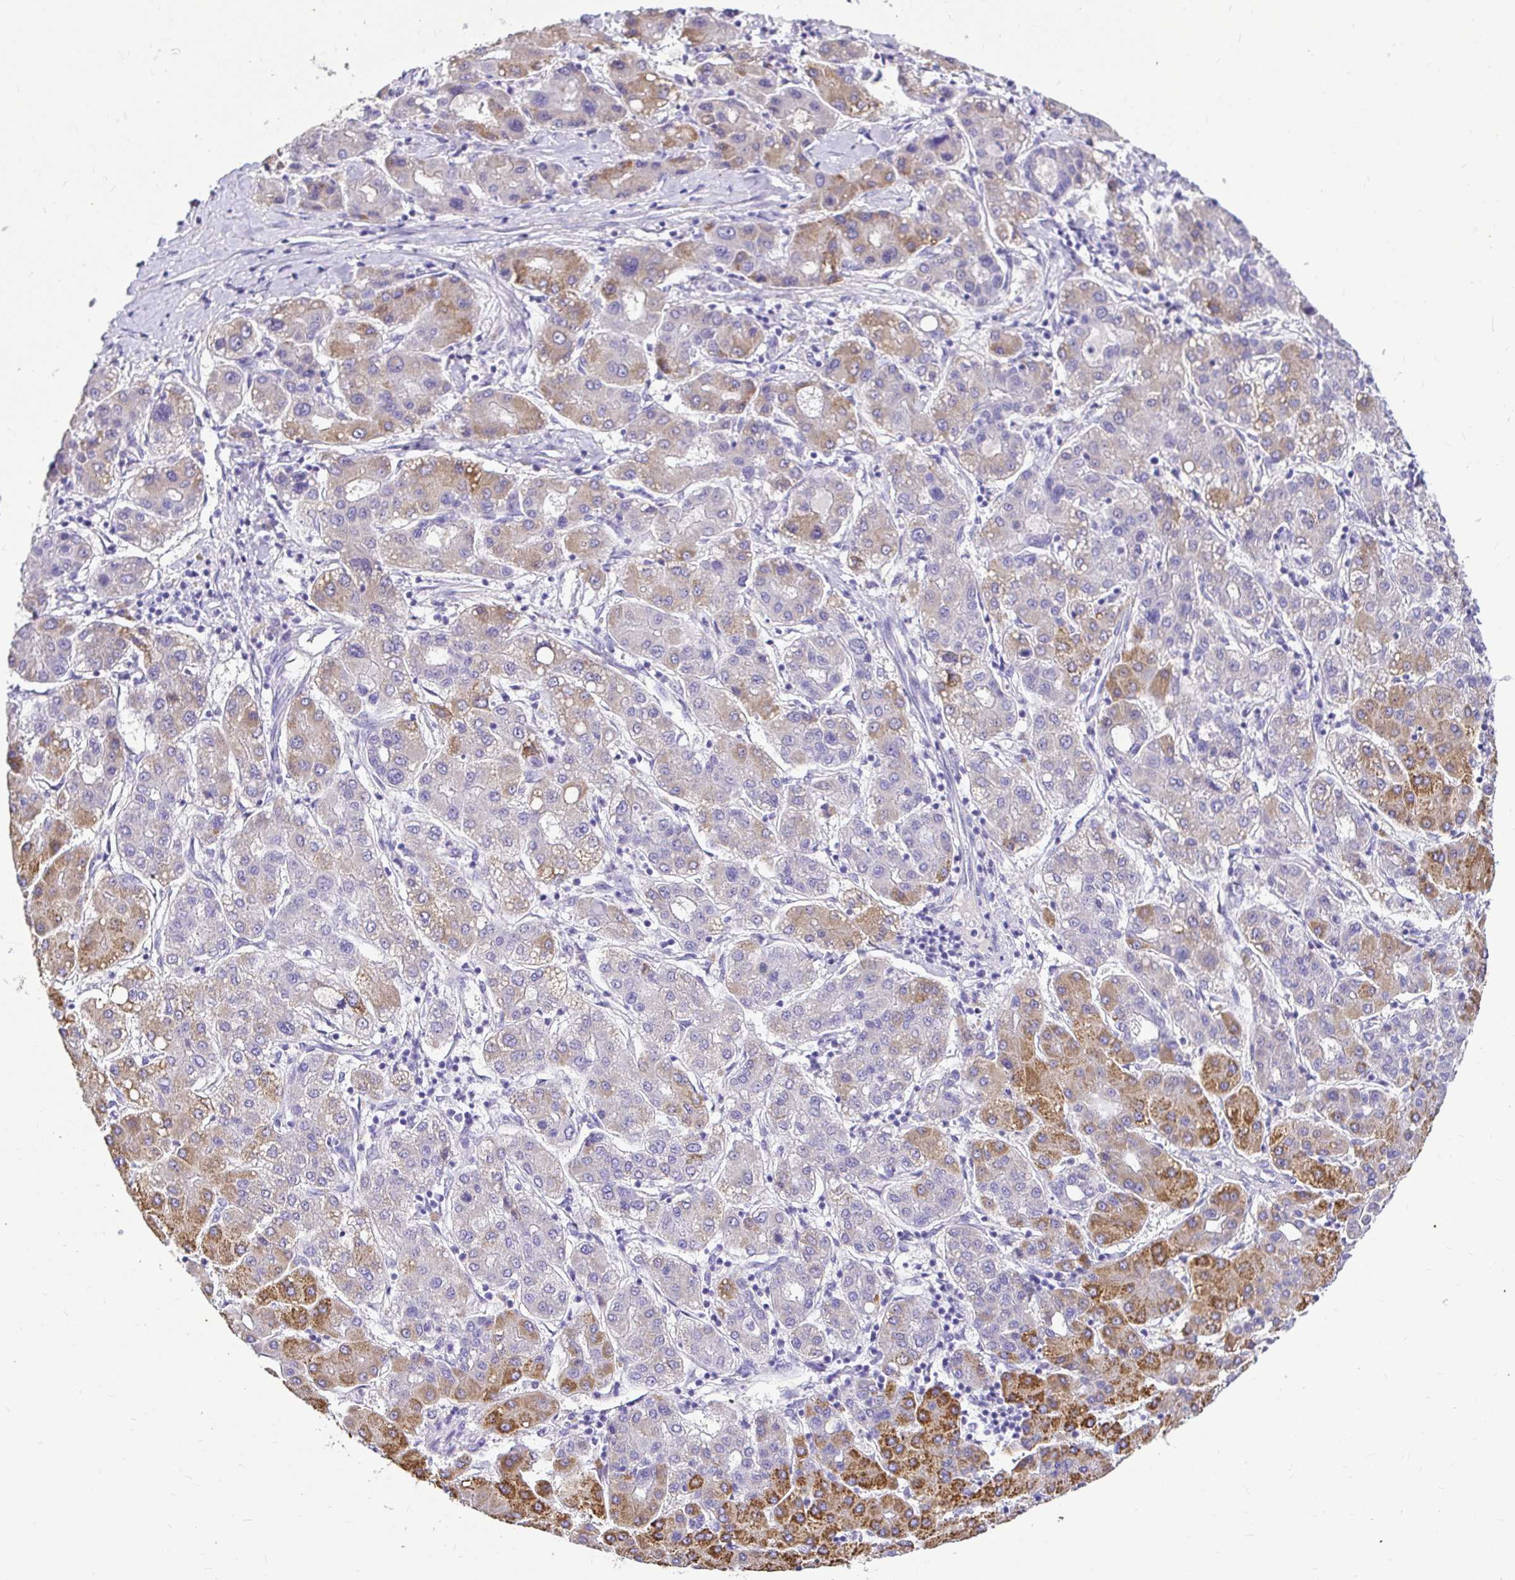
{"staining": {"intensity": "moderate", "quantity": "25%-75%", "location": "cytoplasmic/membranous"}, "tissue": "liver cancer", "cell_type": "Tumor cells", "image_type": "cancer", "snomed": [{"axis": "morphology", "description": "Carcinoma, Hepatocellular, NOS"}, {"axis": "topography", "description": "Liver"}], "caption": "Moderate cytoplasmic/membranous positivity for a protein is identified in approximately 25%-75% of tumor cells of hepatocellular carcinoma (liver) using immunohistochemistry.", "gene": "CDO1", "patient": {"sex": "male", "age": 65}}